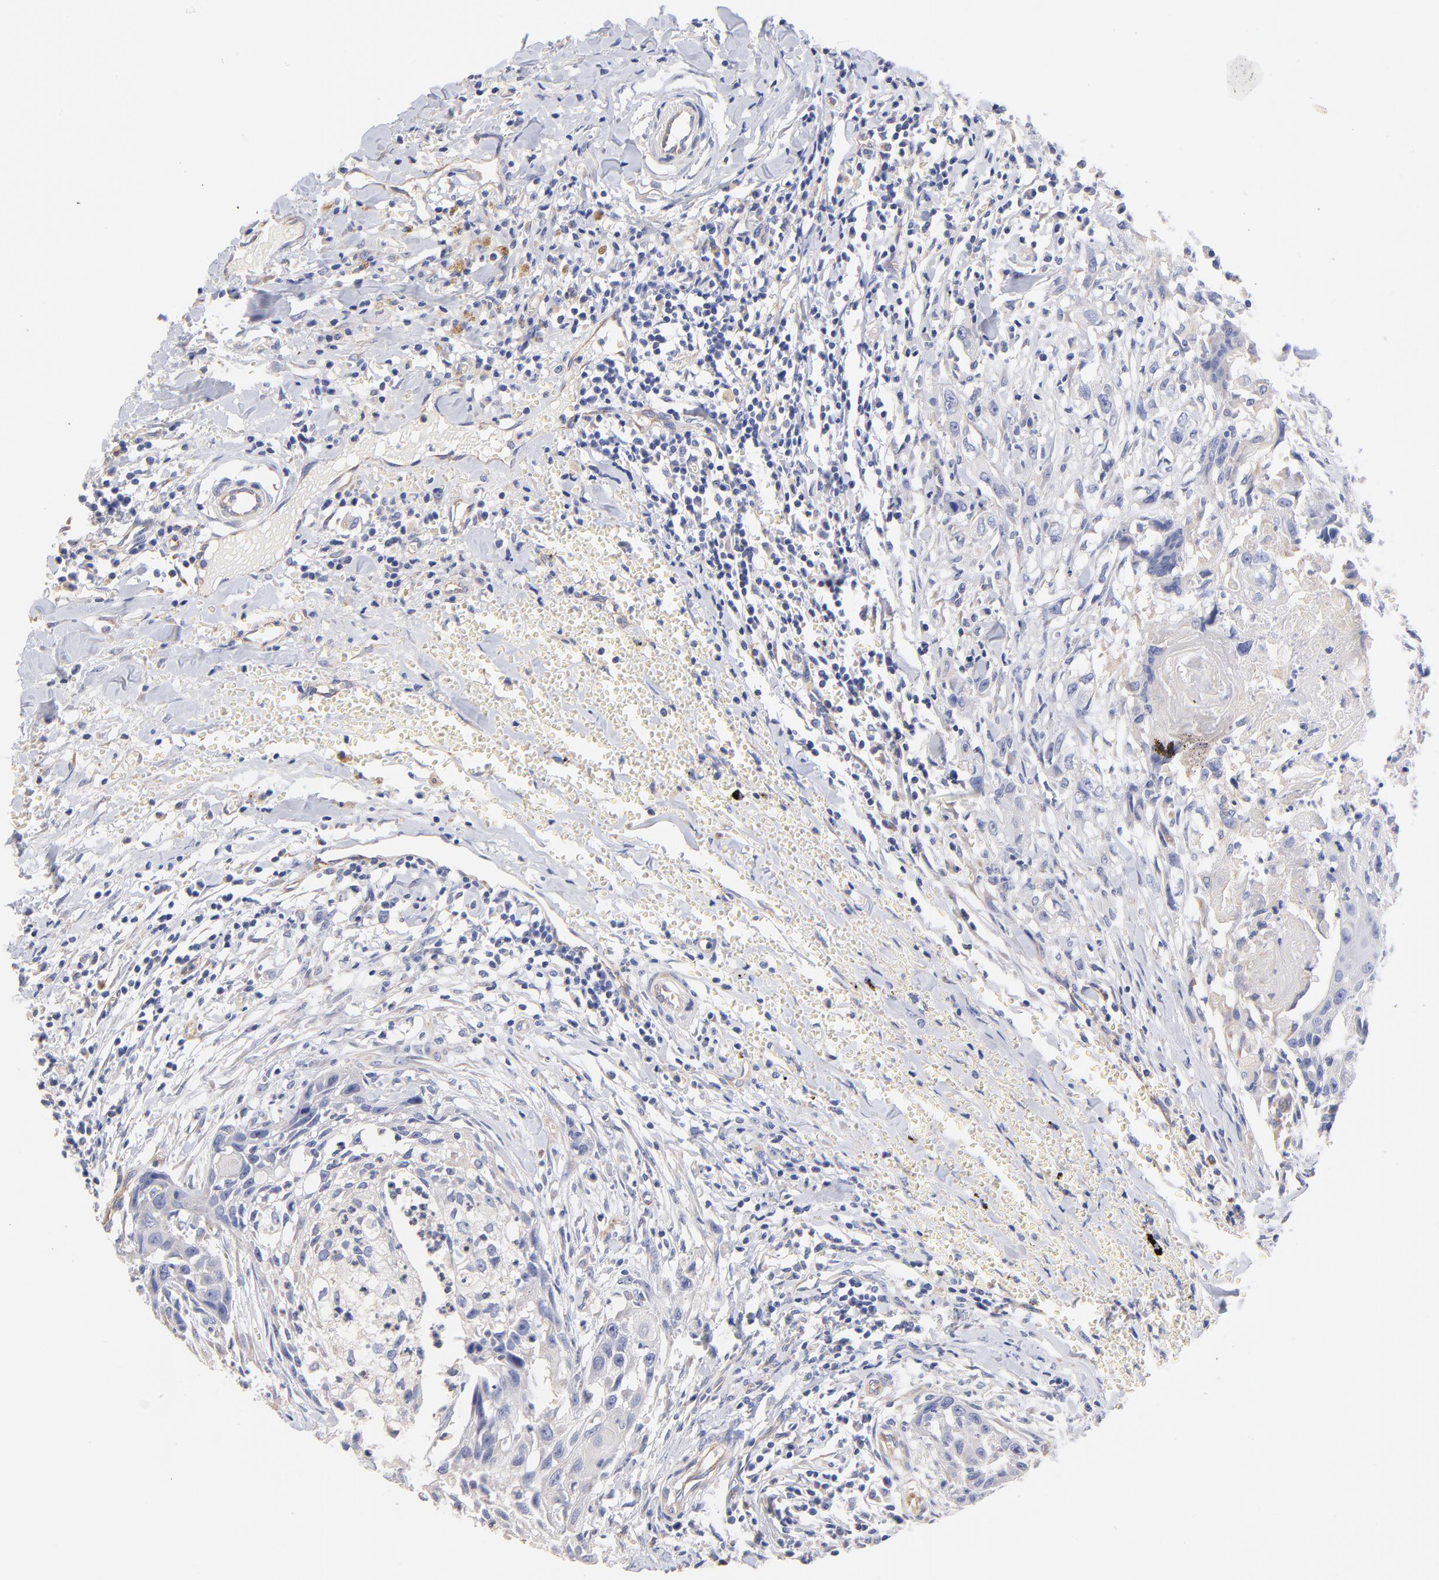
{"staining": {"intensity": "negative", "quantity": "none", "location": "none"}, "tissue": "head and neck cancer", "cell_type": "Tumor cells", "image_type": "cancer", "snomed": [{"axis": "morphology", "description": "Squamous cell carcinoma, NOS"}, {"axis": "topography", "description": "Head-Neck"}], "caption": "Human squamous cell carcinoma (head and neck) stained for a protein using immunohistochemistry exhibits no staining in tumor cells.", "gene": "HS3ST1", "patient": {"sex": "male", "age": 64}}